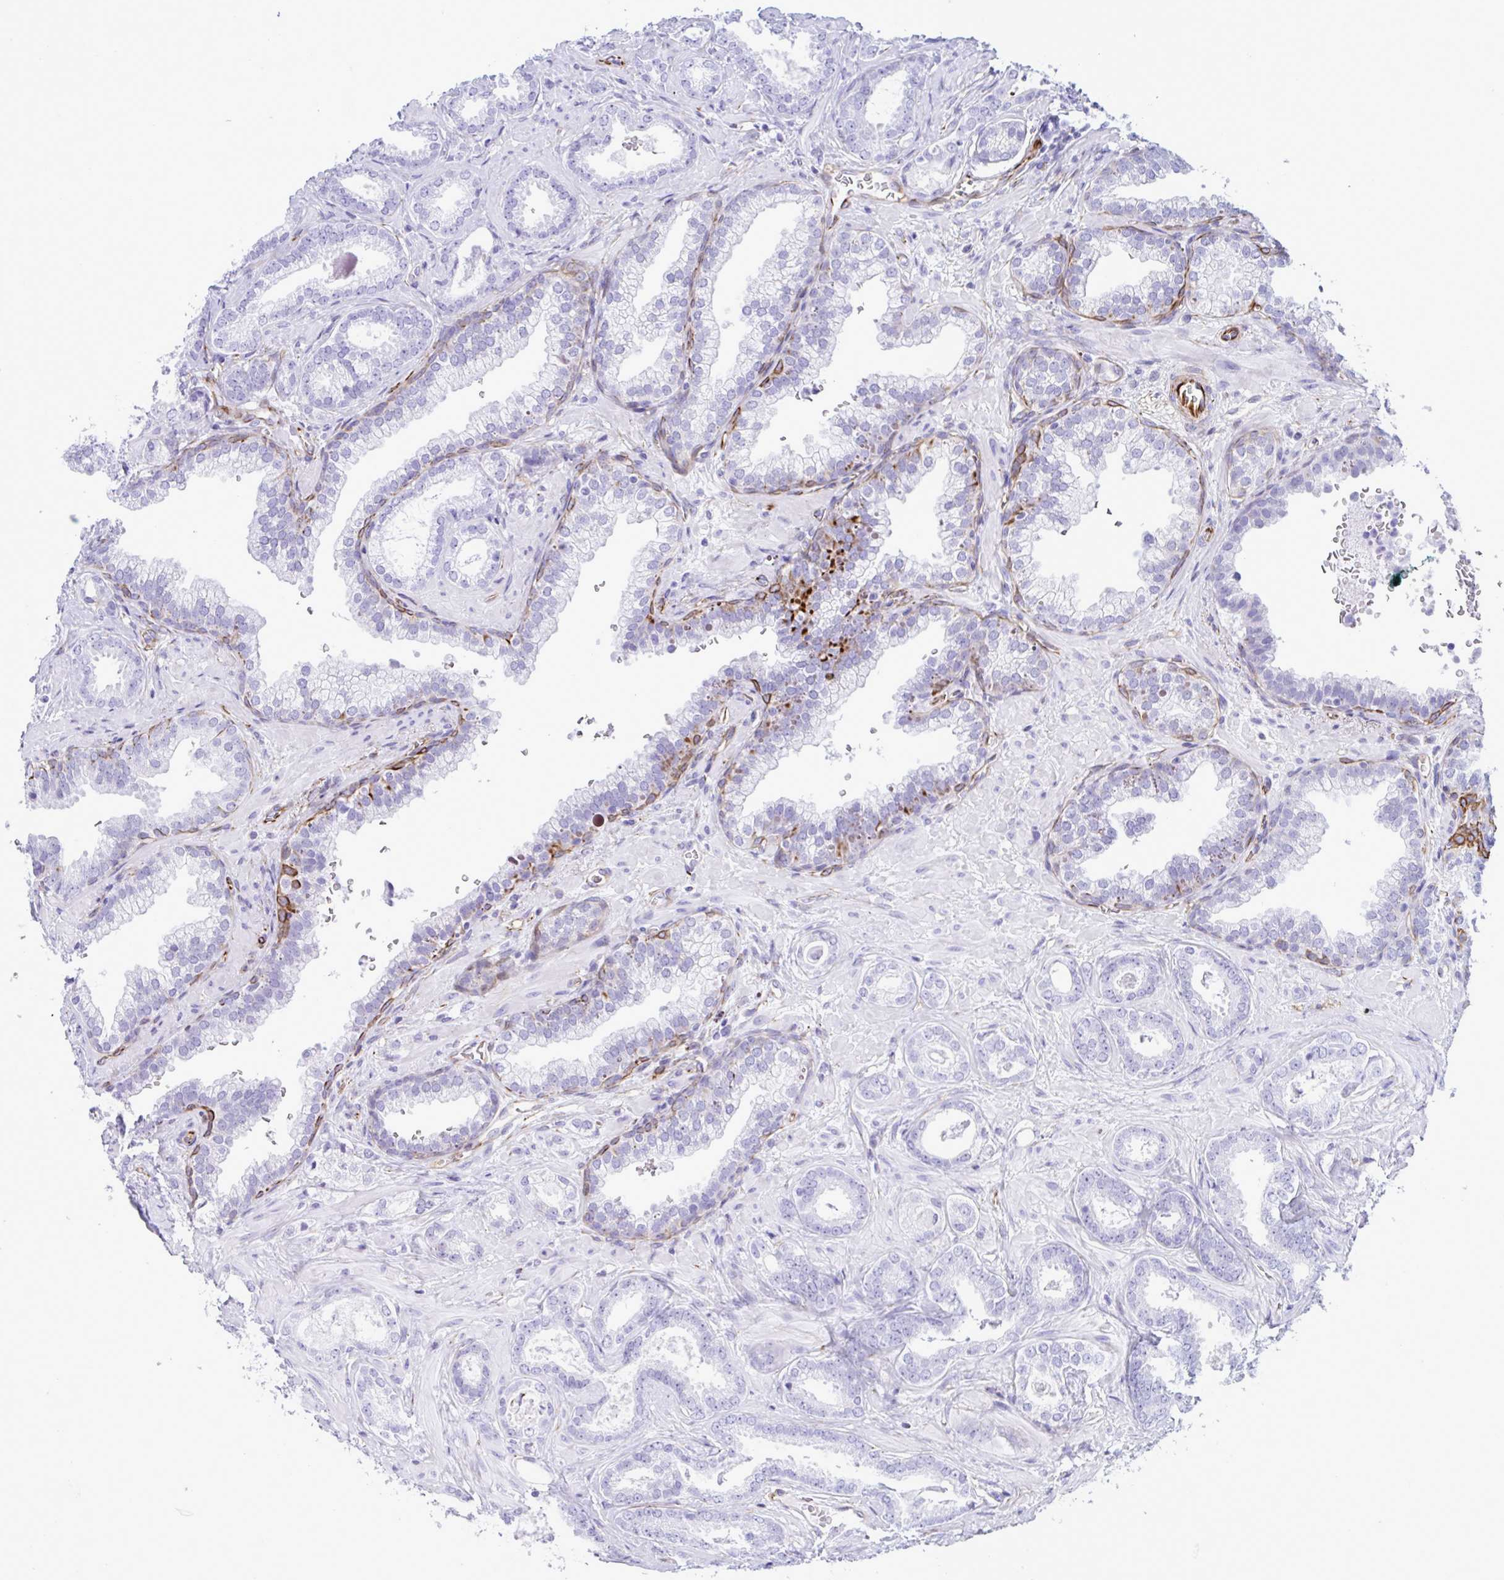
{"staining": {"intensity": "negative", "quantity": "none", "location": "none"}, "tissue": "prostate cancer", "cell_type": "Tumor cells", "image_type": "cancer", "snomed": [{"axis": "morphology", "description": "Adenocarcinoma, High grade"}, {"axis": "topography", "description": "Prostate"}], "caption": "Protein analysis of adenocarcinoma (high-grade) (prostate) exhibits no significant staining in tumor cells.", "gene": "SMAD5", "patient": {"sex": "male", "age": 58}}